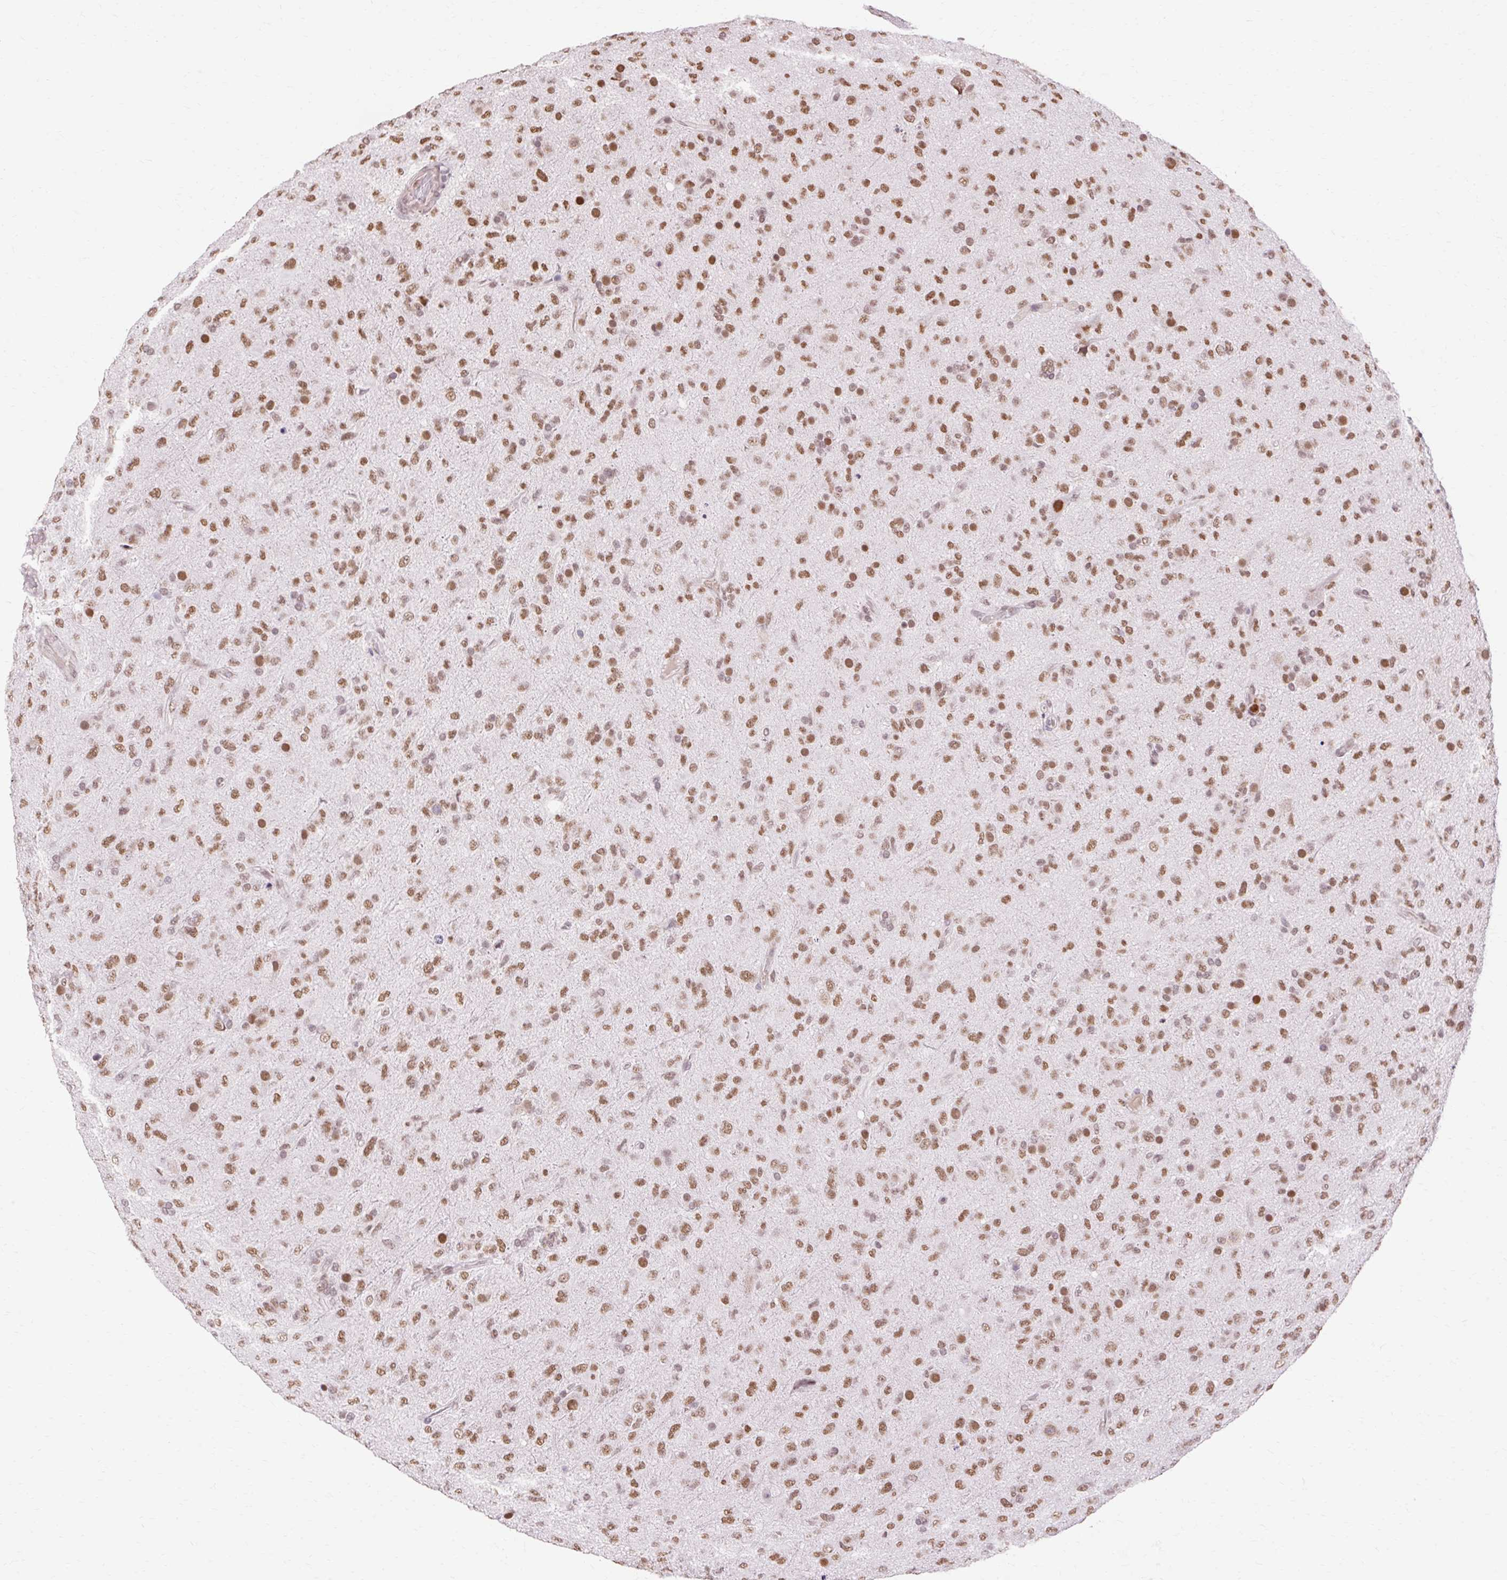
{"staining": {"intensity": "moderate", "quantity": ">75%", "location": "nuclear"}, "tissue": "glioma", "cell_type": "Tumor cells", "image_type": "cancer", "snomed": [{"axis": "morphology", "description": "Glioma, malignant, Low grade"}, {"axis": "topography", "description": "Brain"}], "caption": "Moderate nuclear staining is identified in about >75% of tumor cells in malignant low-grade glioma.", "gene": "NPIPB12", "patient": {"sex": "male", "age": 65}}